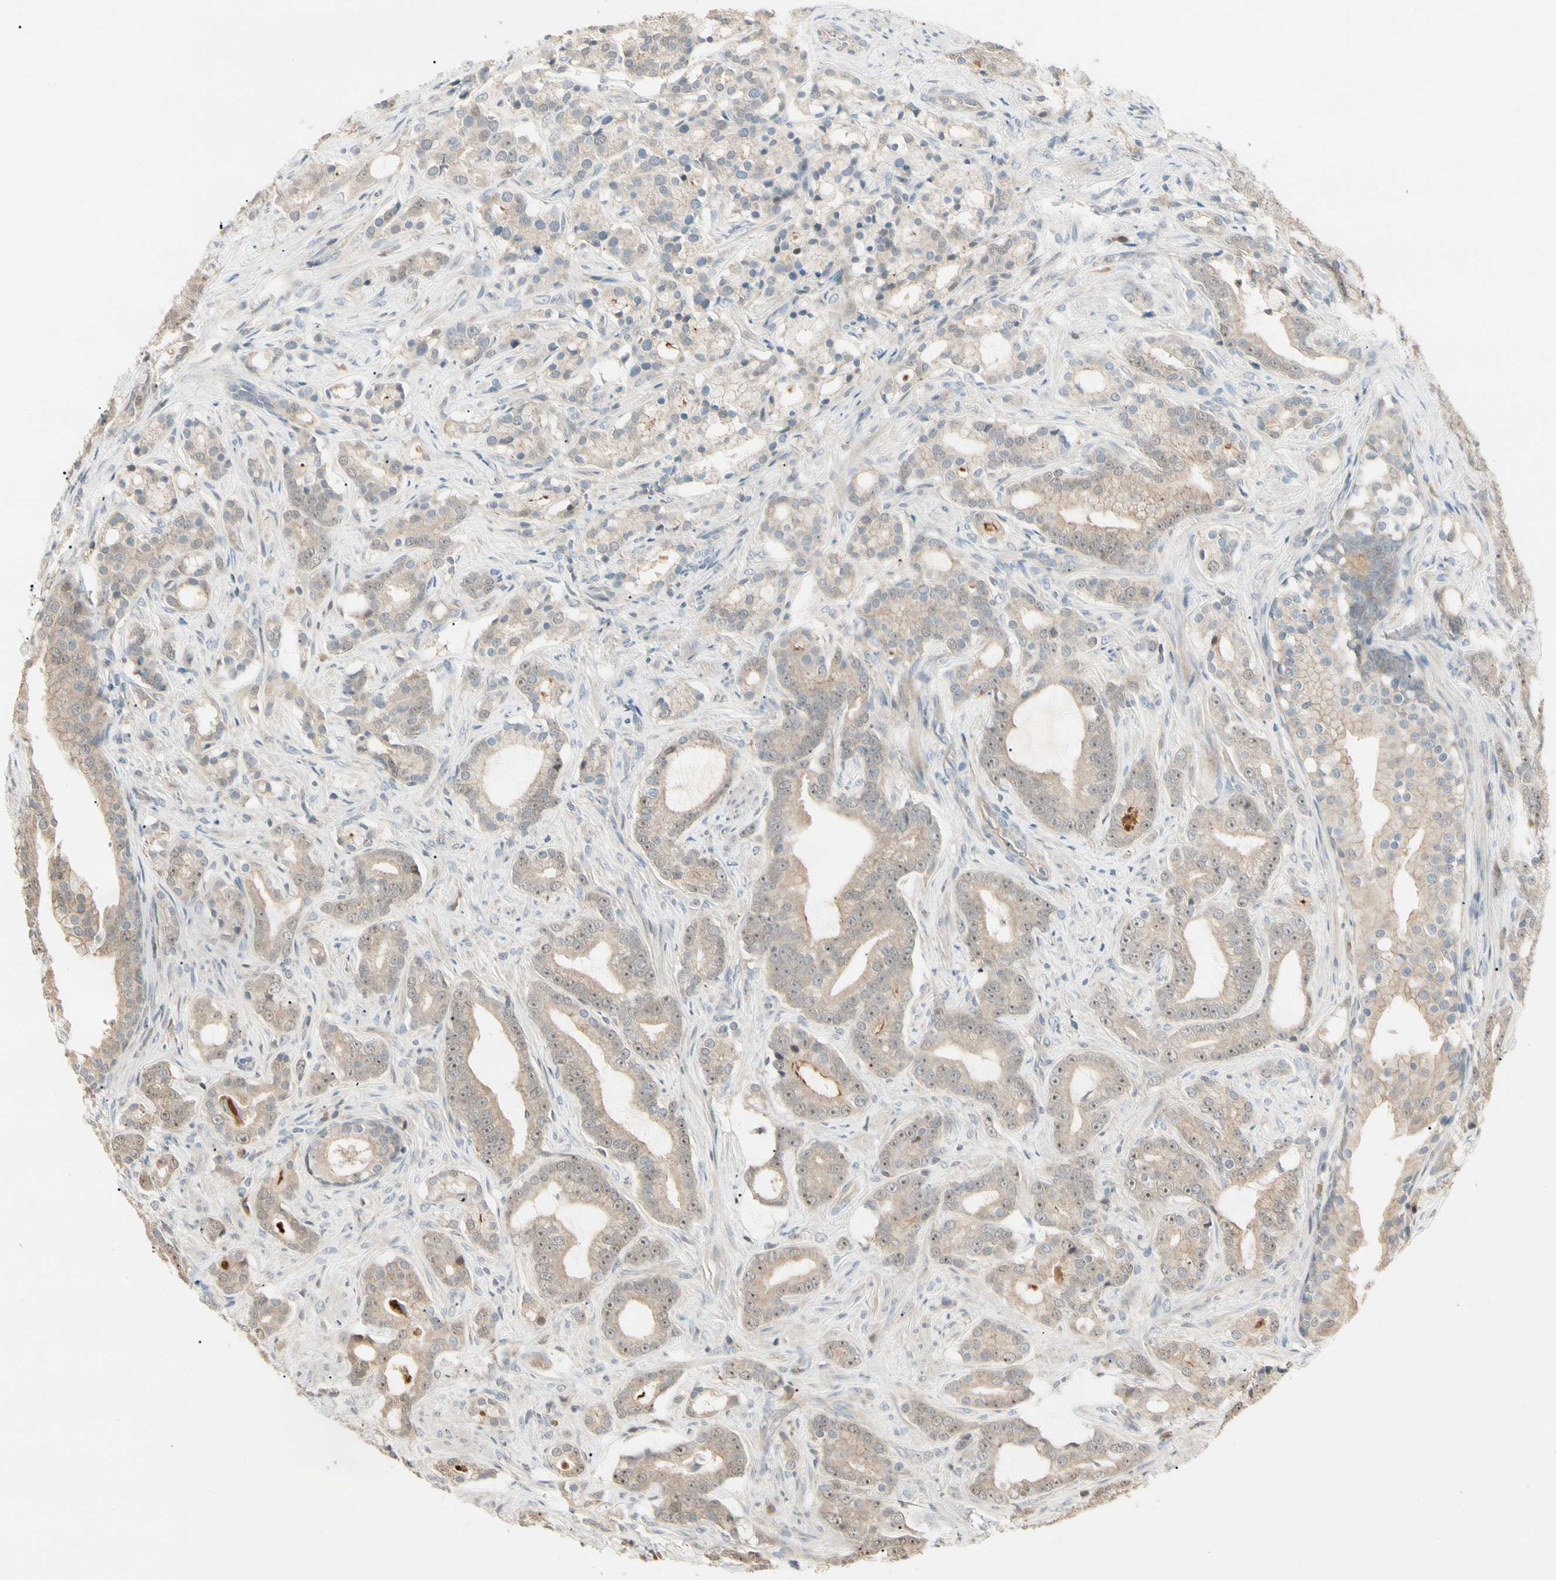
{"staining": {"intensity": "weak", "quantity": "25%-75%", "location": "cytoplasmic/membranous,nuclear"}, "tissue": "prostate cancer", "cell_type": "Tumor cells", "image_type": "cancer", "snomed": [{"axis": "morphology", "description": "Adenocarcinoma, Low grade"}, {"axis": "topography", "description": "Prostate"}], "caption": "Adenocarcinoma (low-grade) (prostate) was stained to show a protein in brown. There is low levels of weak cytoplasmic/membranous and nuclear expression in about 25%-75% of tumor cells.", "gene": "P3H2", "patient": {"sex": "male", "age": 58}}